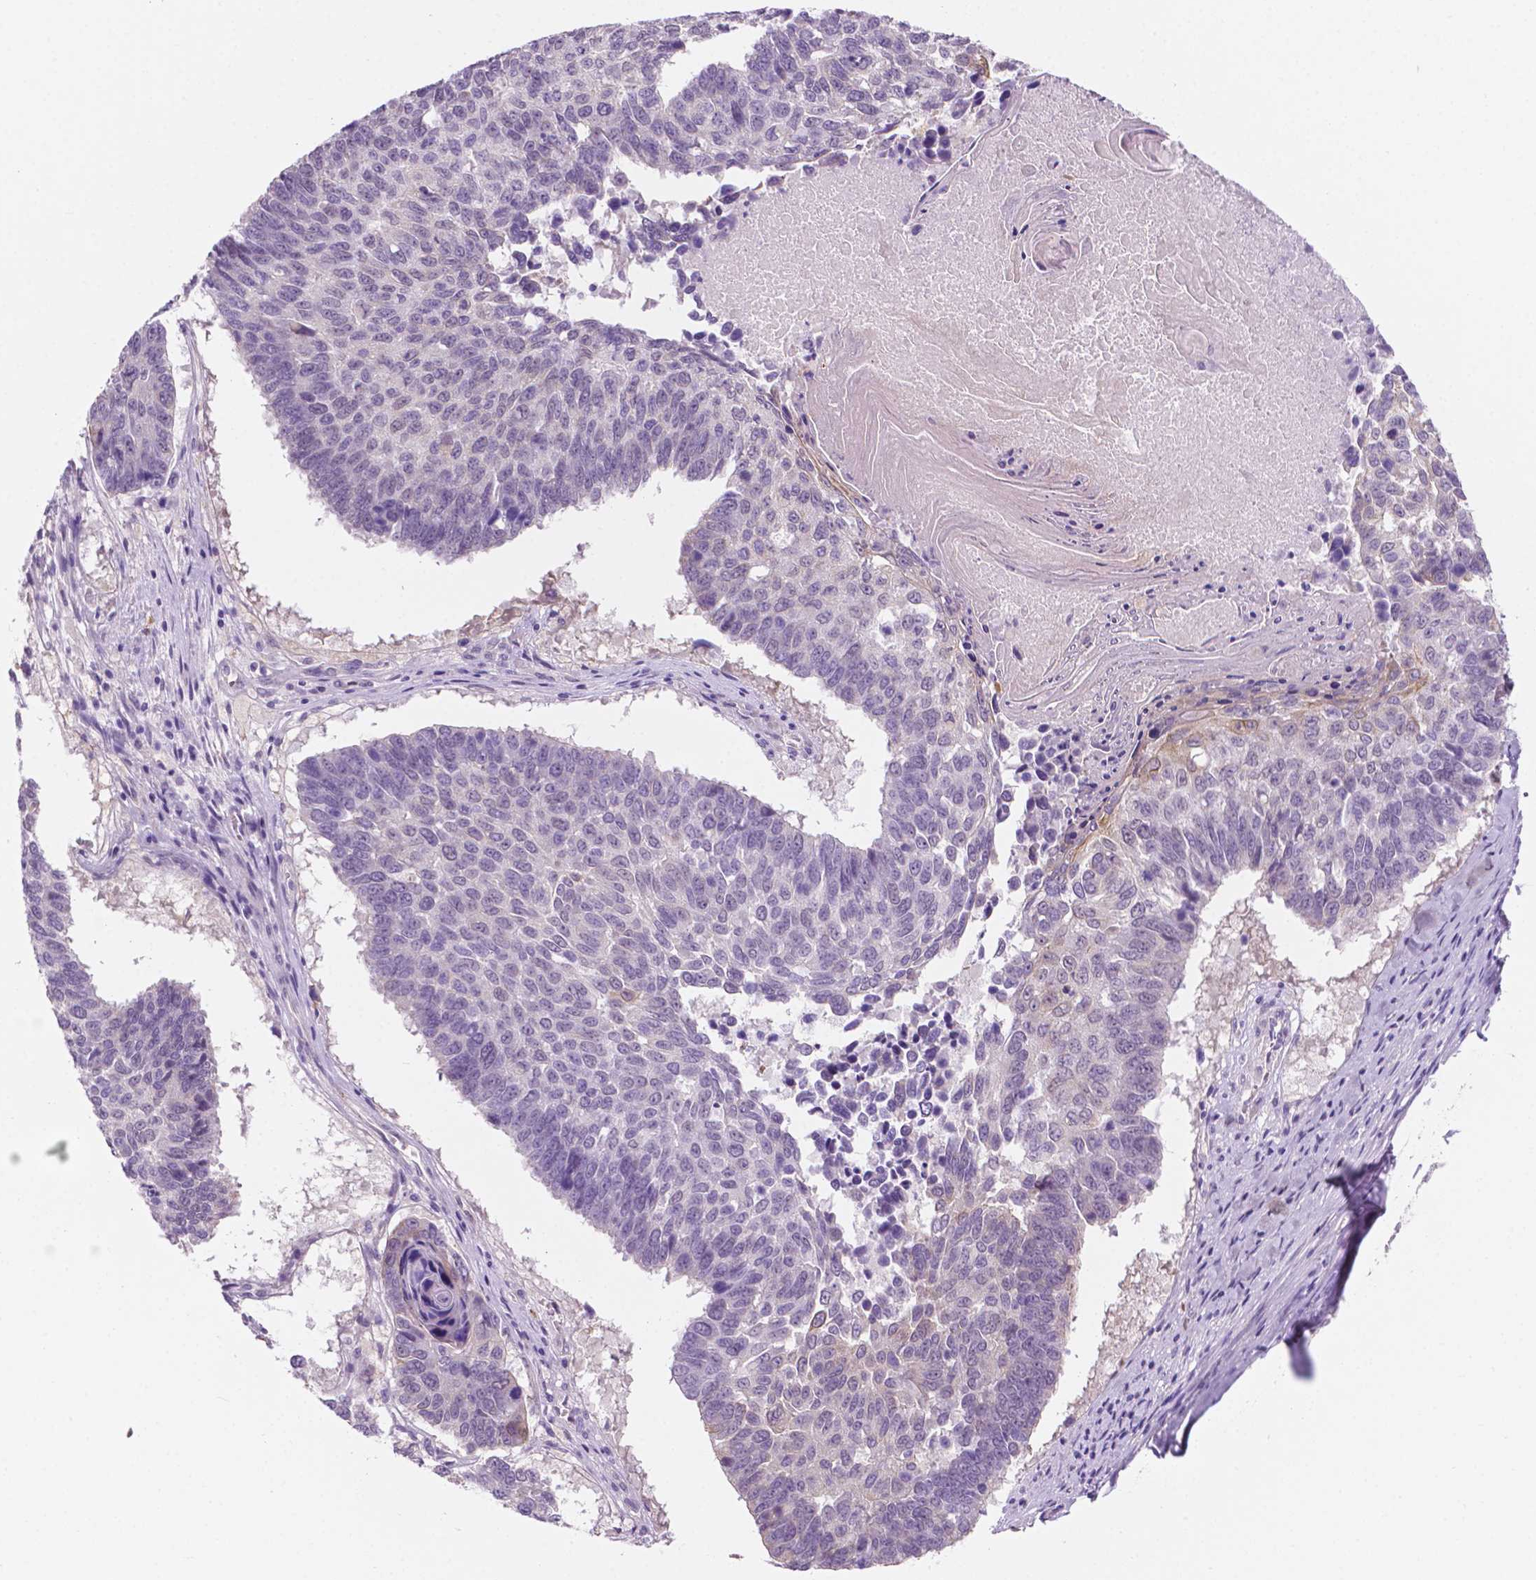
{"staining": {"intensity": "negative", "quantity": "none", "location": "none"}, "tissue": "lung cancer", "cell_type": "Tumor cells", "image_type": "cancer", "snomed": [{"axis": "morphology", "description": "Squamous cell carcinoma, NOS"}, {"axis": "topography", "description": "Lung"}], "caption": "DAB immunohistochemical staining of lung squamous cell carcinoma displays no significant staining in tumor cells.", "gene": "EPPK1", "patient": {"sex": "male", "age": 73}}